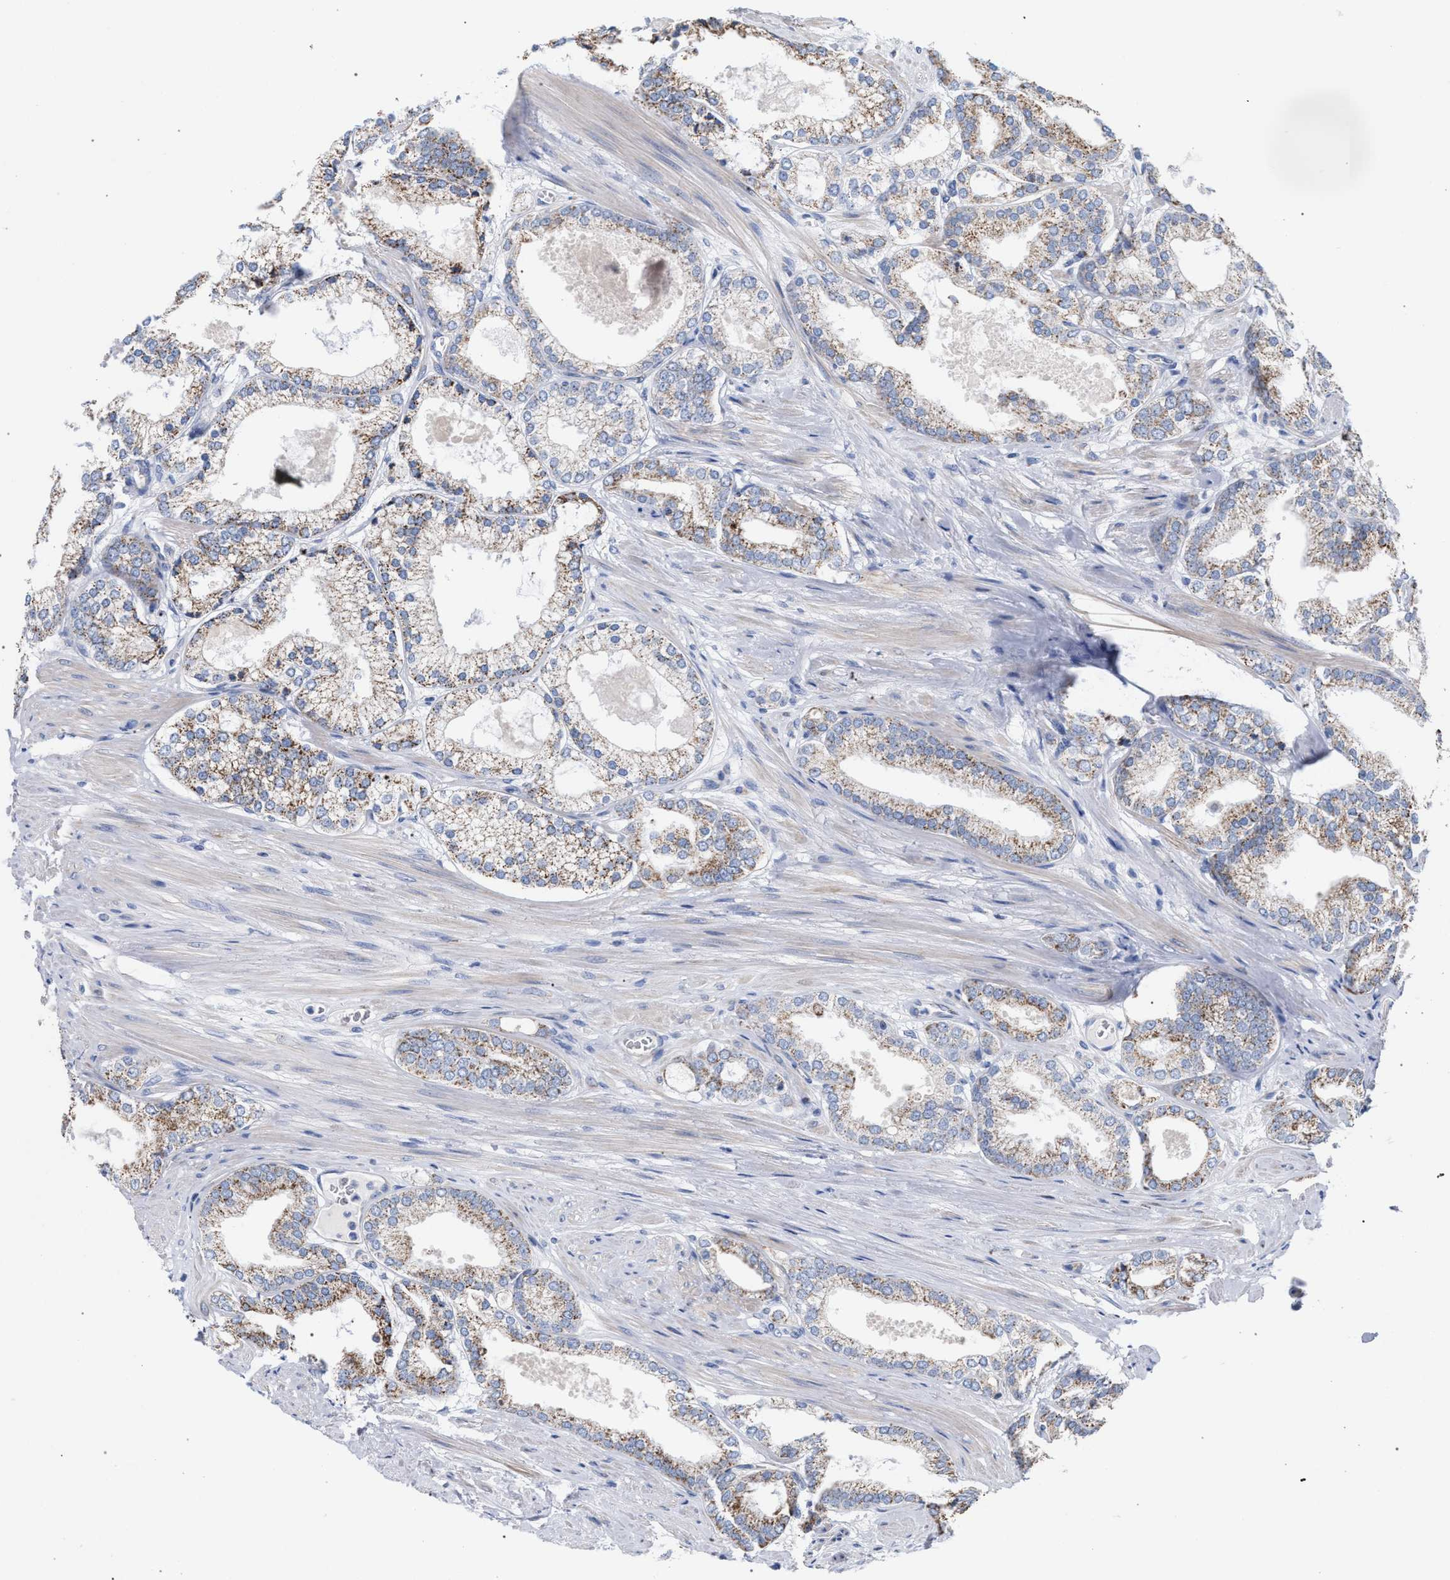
{"staining": {"intensity": "moderate", "quantity": ">75%", "location": "cytoplasmic/membranous"}, "tissue": "prostate cancer", "cell_type": "Tumor cells", "image_type": "cancer", "snomed": [{"axis": "morphology", "description": "Adenocarcinoma, High grade"}, {"axis": "topography", "description": "Prostate"}], "caption": "High-magnification brightfield microscopy of prostate cancer stained with DAB (3,3'-diaminobenzidine) (brown) and counterstained with hematoxylin (blue). tumor cells exhibit moderate cytoplasmic/membranous positivity is present in about>75% of cells. The staining was performed using DAB to visualize the protein expression in brown, while the nuclei were stained in blue with hematoxylin (Magnification: 20x).", "gene": "ECI2", "patient": {"sex": "male", "age": 61}}